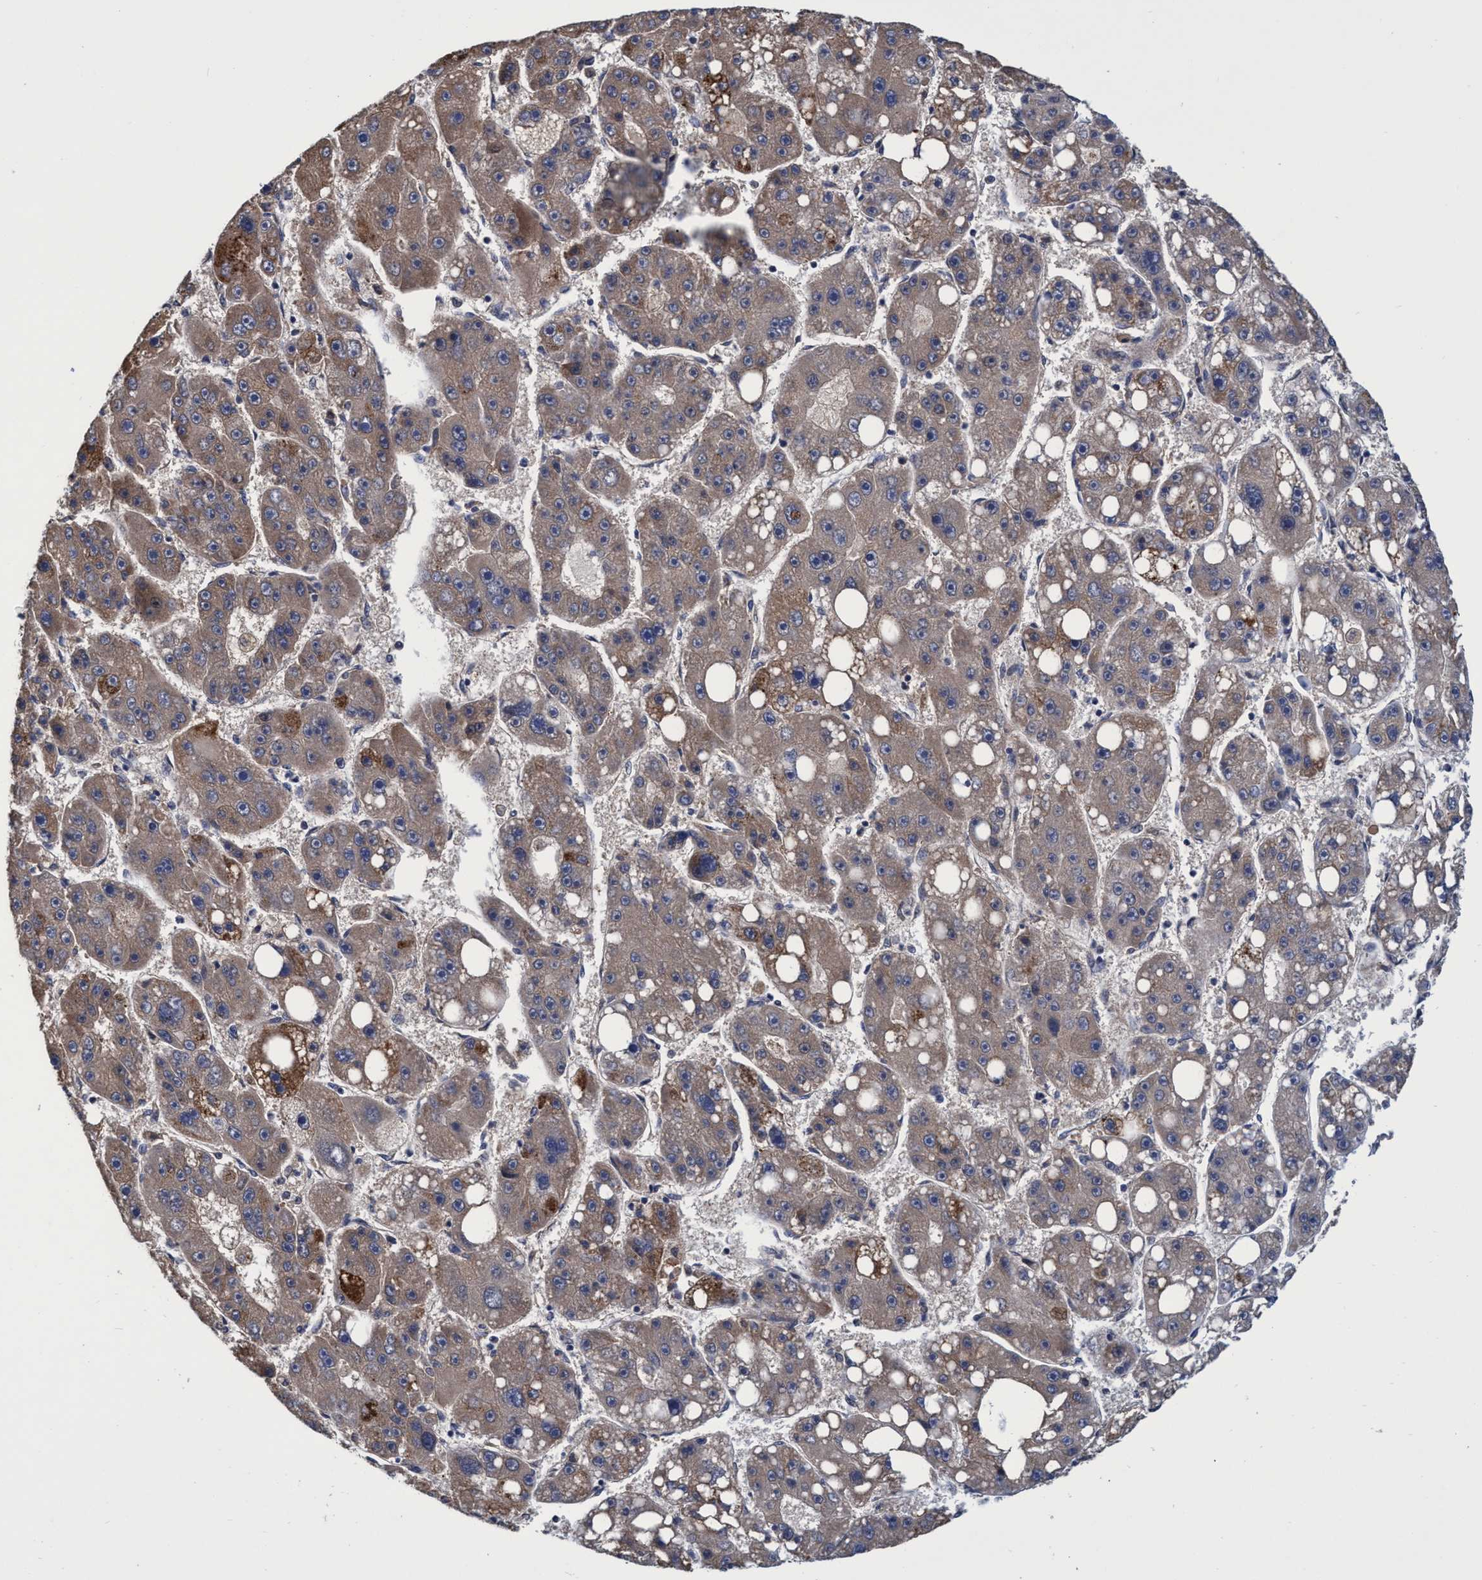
{"staining": {"intensity": "weak", "quantity": "<25%", "location": "cytoplasmic/membranous"}, "tissue": "liver cancer", "cell_type": "Tumor cells", "image_type": "cancer", "snomed": [{"axis": "morphology", "description": "Carcinoma, Hepatocellular, NOS"}, {"axis": "topography", "description": "Liver"}], "caption": "High power microscopy image of an IHC image of hepatocellular carcinoma (liver), revealing no significant expression in tumor cells.", "gene": "CALCOCO2", "patient": {"sex": "female", "age": 61}}